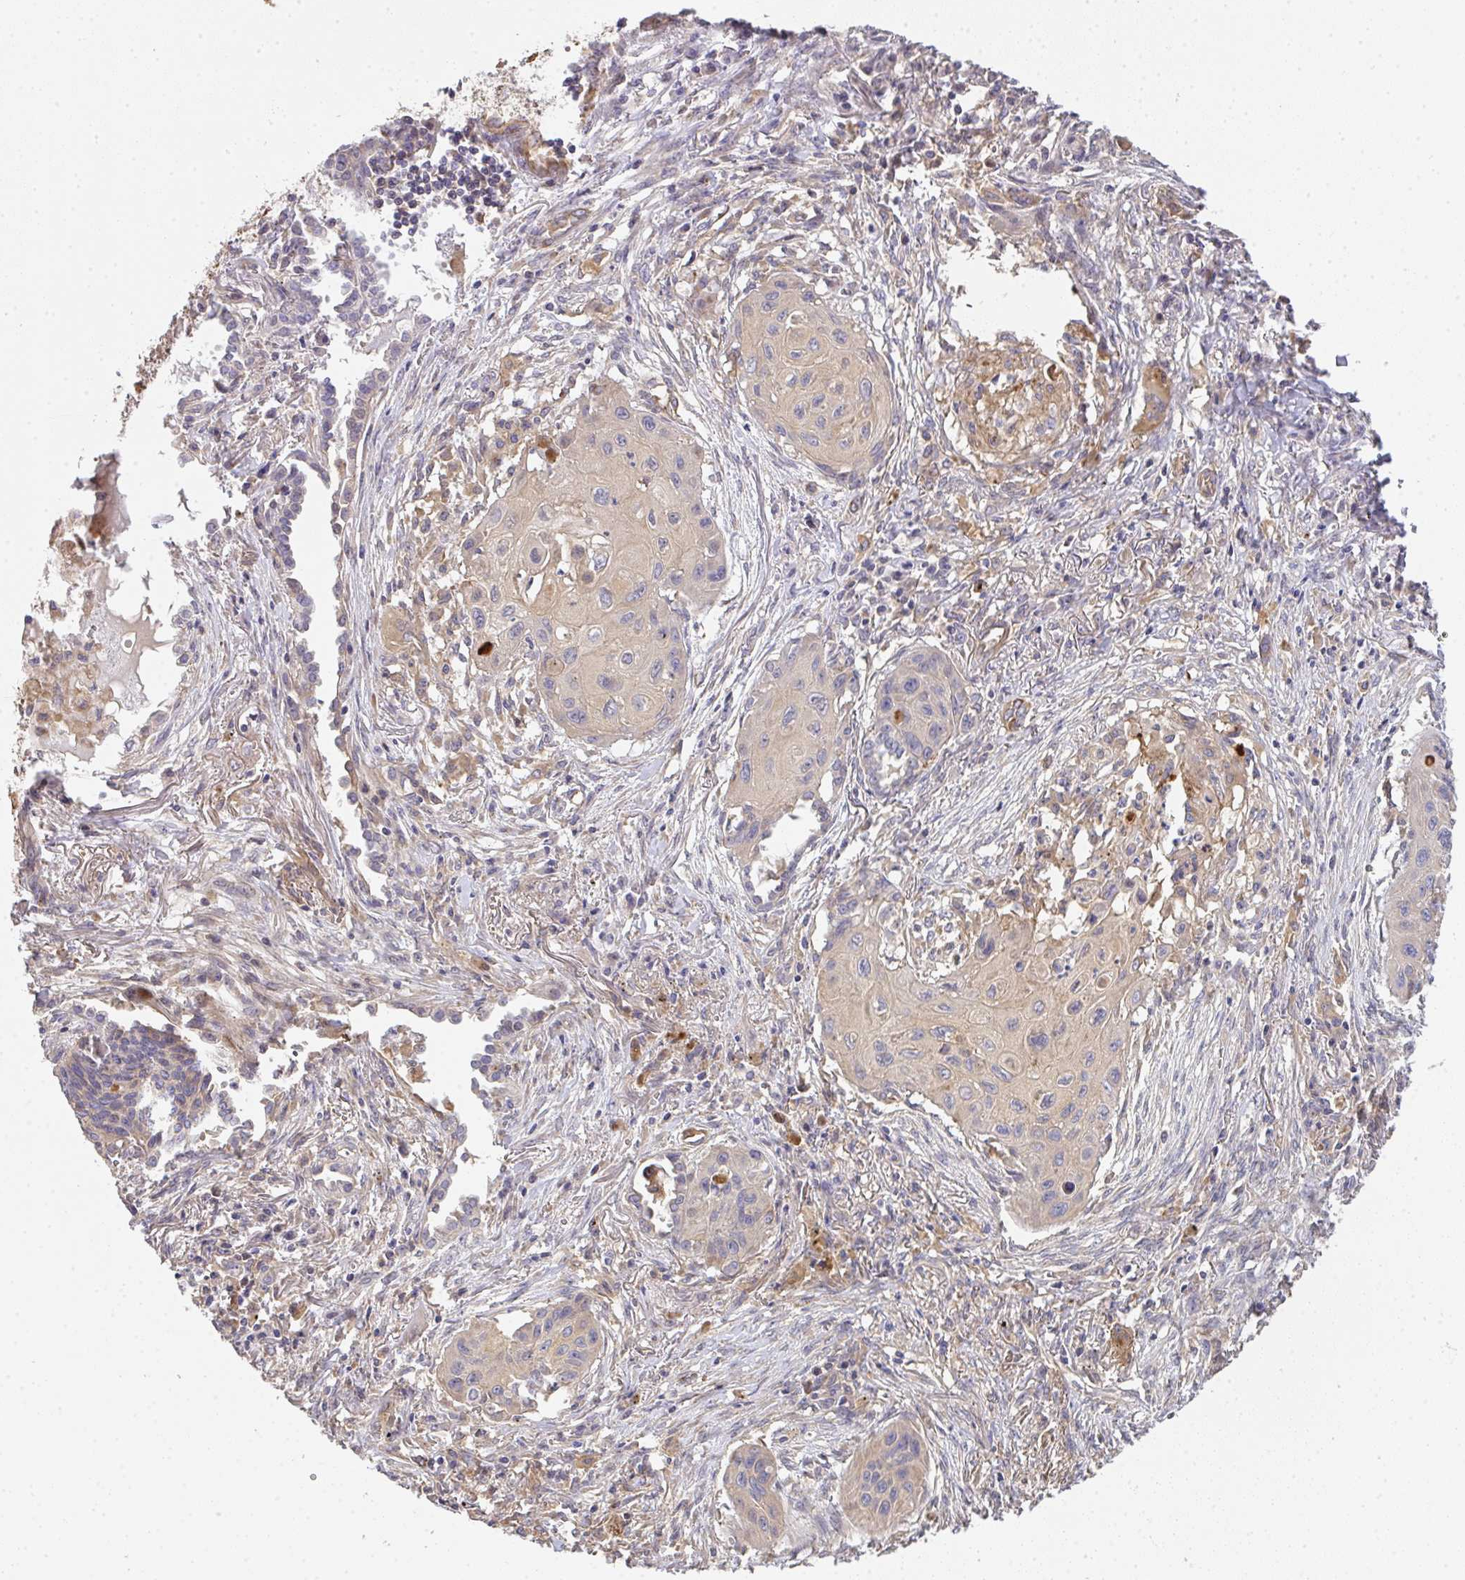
{"staining": {"intensity": "weak", "quantity": "25%-75%", "location": "cytoplasmic/membranous"}, "tissue": "lung cancer", "cell_type": "Tumor cells", "image_type": "cancer", "snomed": [{"axis": "morphology", "description": "Squamous cell carcinoma, NOS"}, {"axis": "topography", "description": "Lung"}], "caption": "Immunohistochemistry of human lung cancer shows low levels of weak cytoplasmic/membranous staining in about 25%-75% of tumor cells.", "gene": "EEF1AKMT1", "patient": {"sex": "male", "age": 71}}